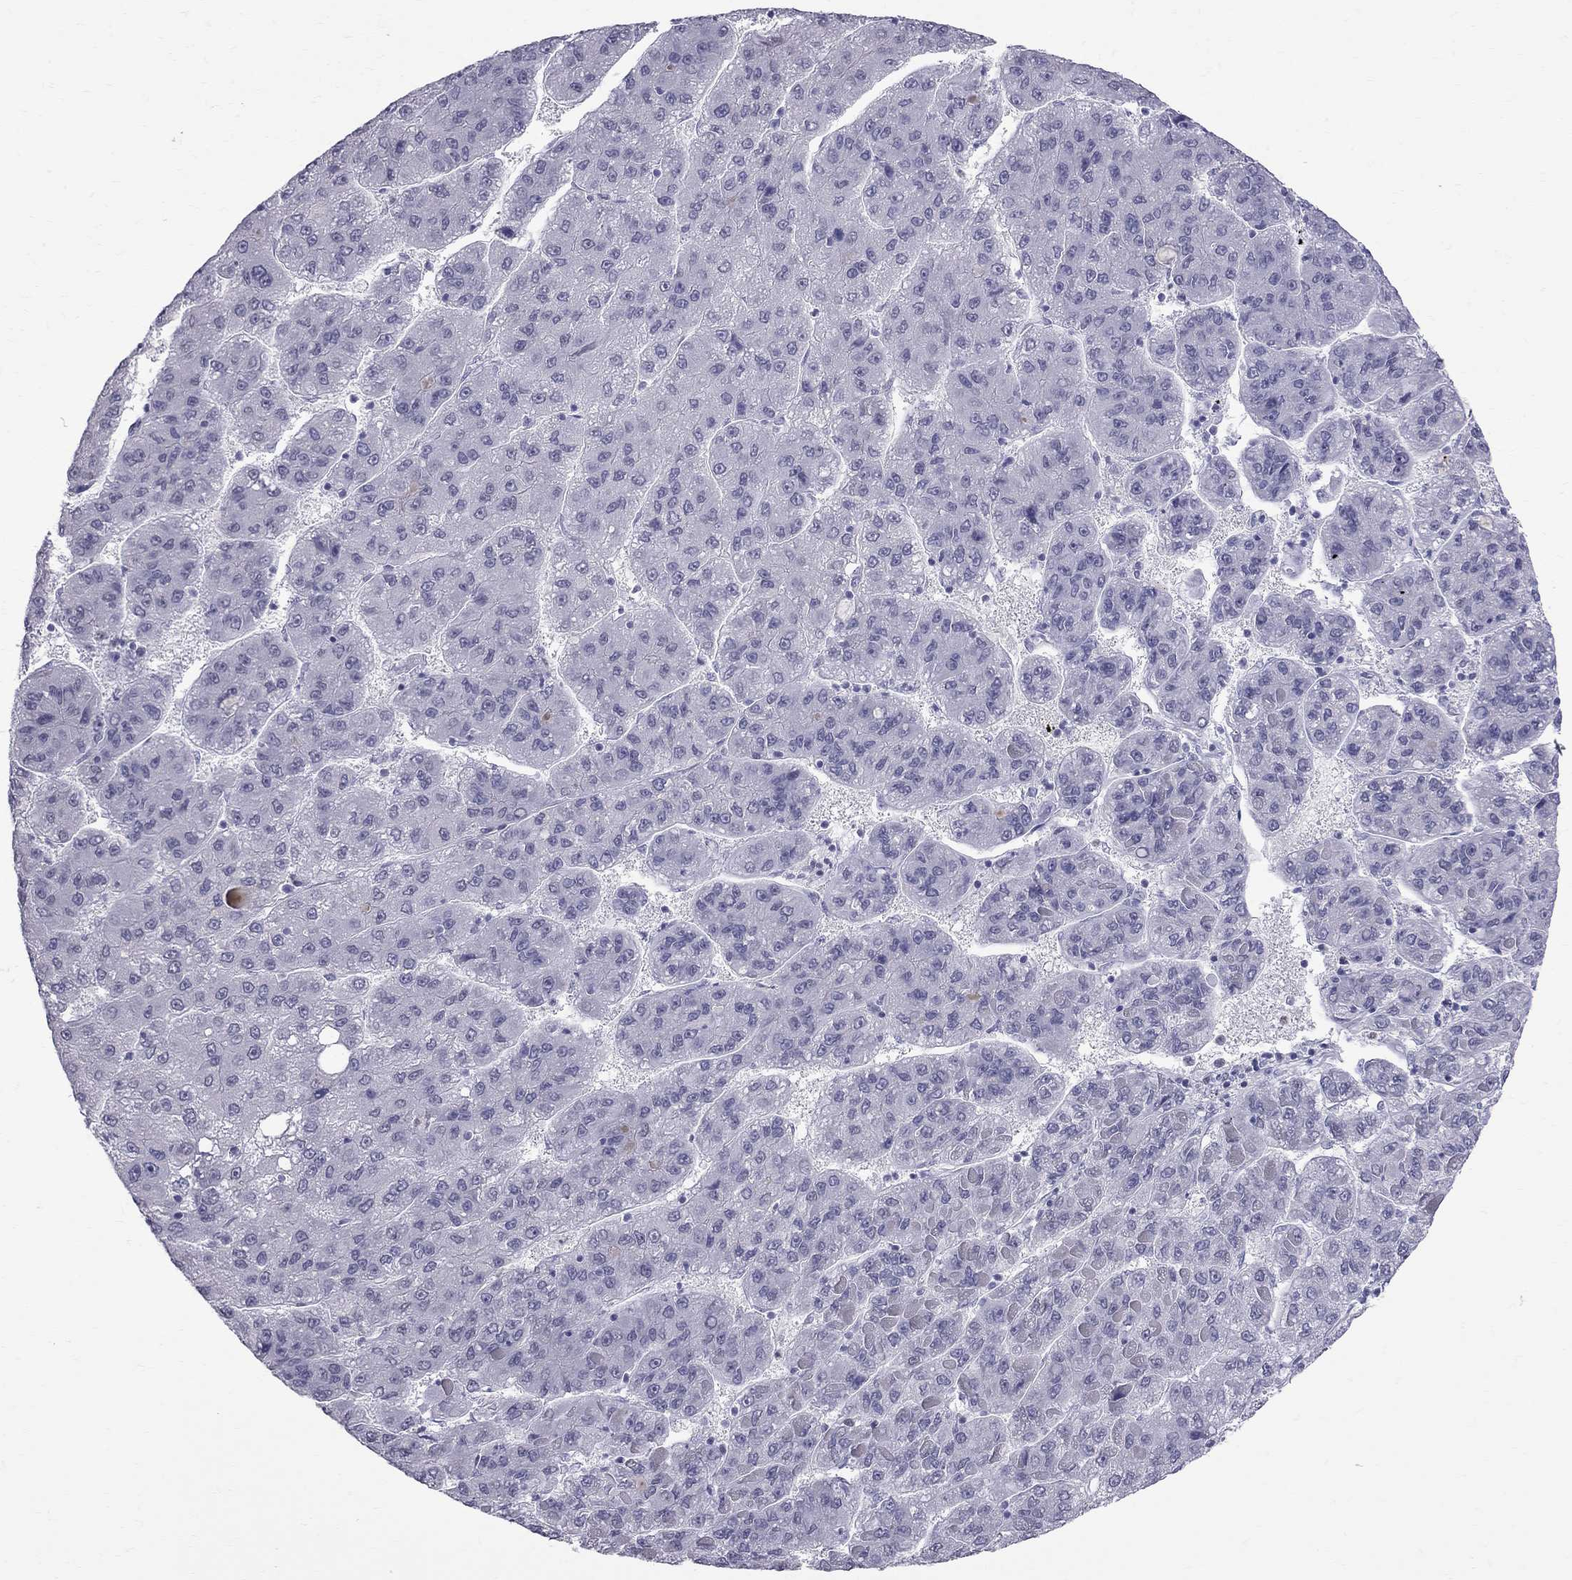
{"staining": {"intensity": "negative", "quantity": "none", "location": "none"}, "tissue": "liver cancer", "cell_type": "Tumor cells", "image_type": "cancer", "snomed": [{"axis": "morphology", "description": "Carcinoma, Hepatocellular, NOS"}, {"axis": "topography", "description": "Liver"}], "caption": "Tumor cells are negative for brown protein staining in liver hepatocellular carcinoma.", "gene": "MUC15", "patient": {"sex": "female", "age": 82}}